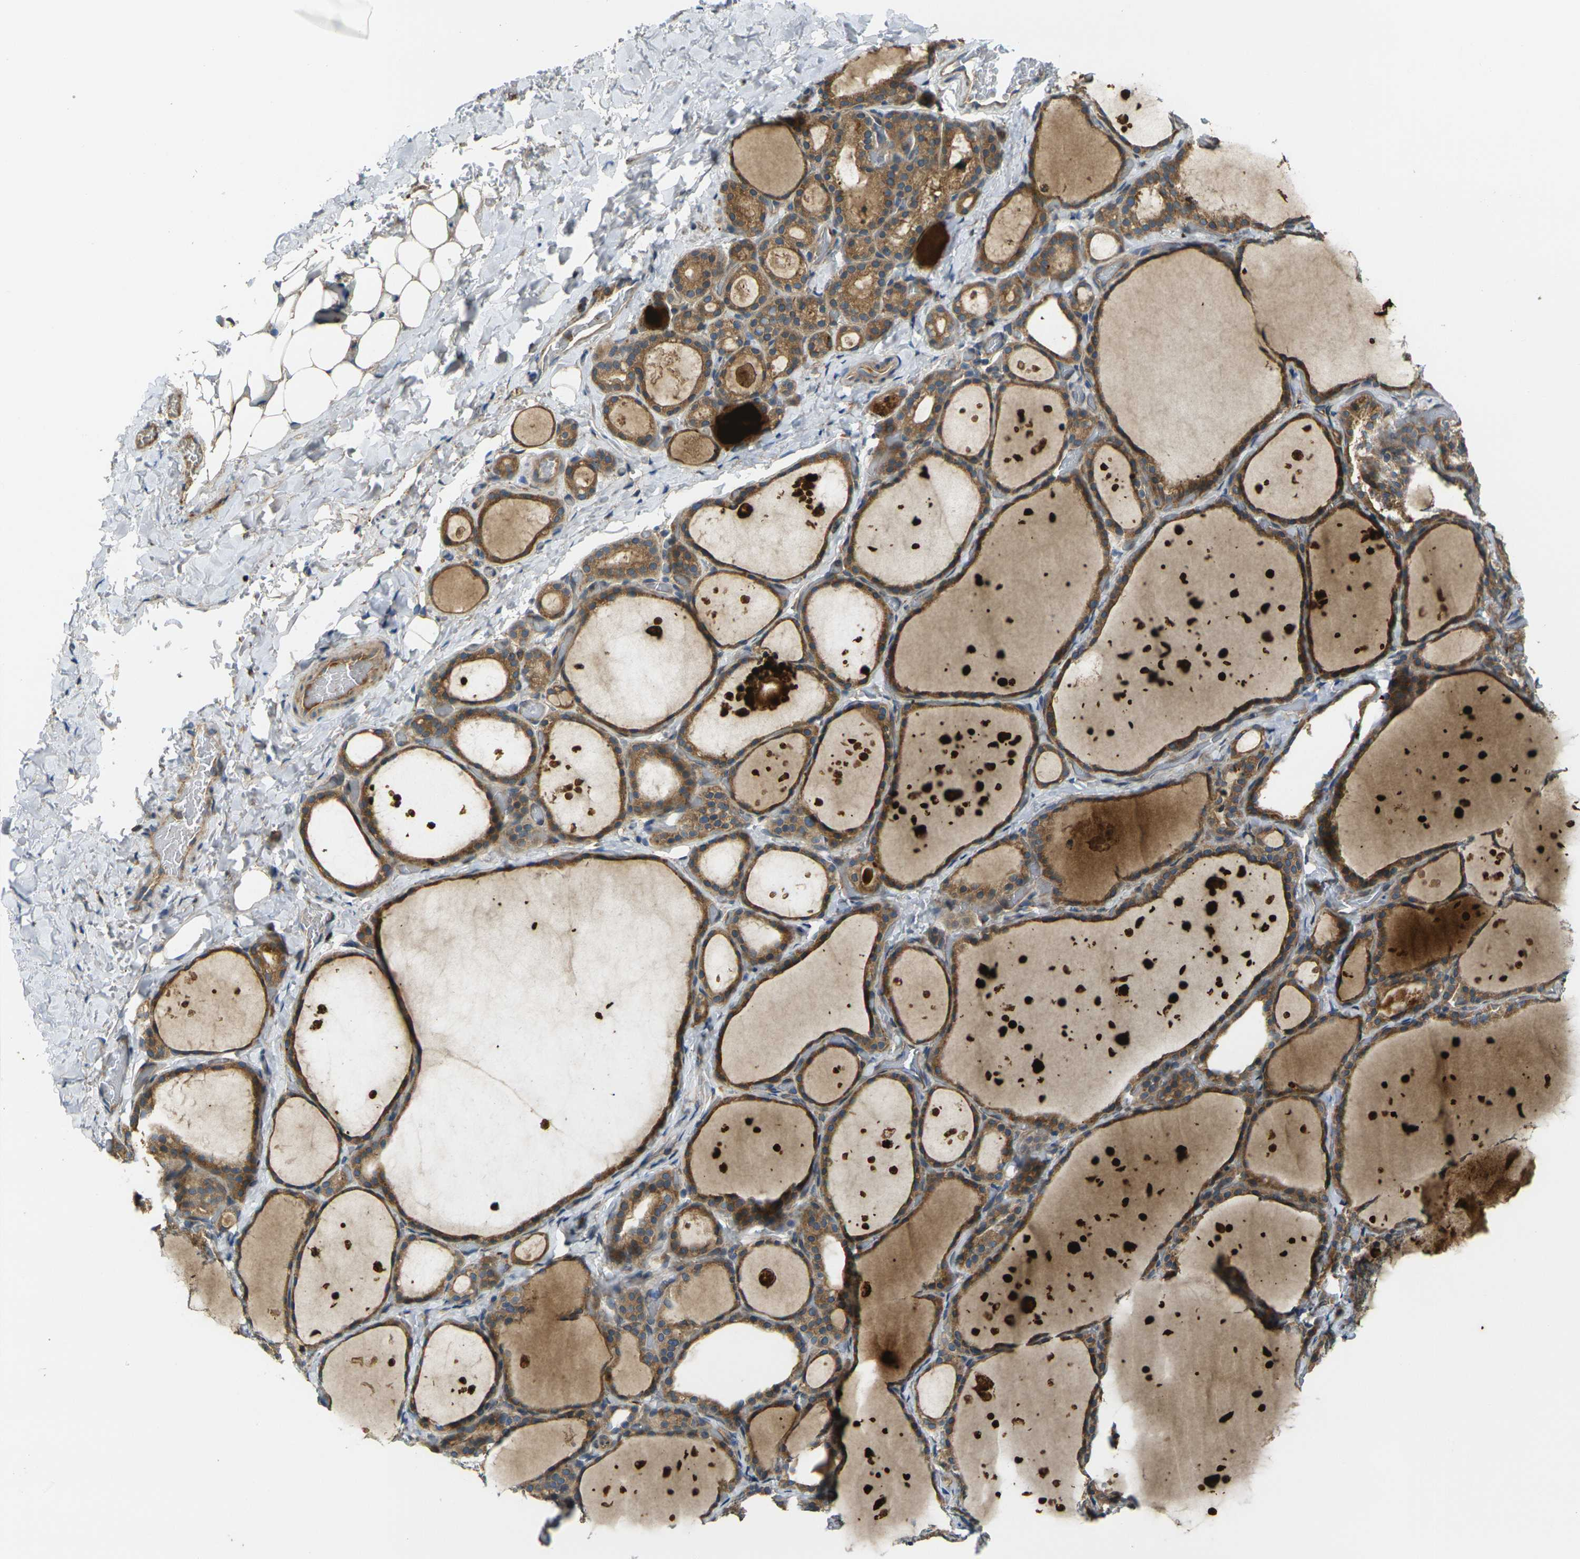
{"staining": {"intensity": "moderate", "quantity": ">75%", "location": "cytoplasmic/membranous"}, "tissue": "thyroid gland", "cell_type": "Glandular cells", "image_type": "normal", "snomed": [{"axis": "morphology", "description": "Normal tissue, NOS"}, {"axis": "topography", "description": "Thyroid gland"}], "caption": "Immunohistochemistry photomicrograph of unremarkable thyroid gland: thyroid gland stained using immunohistochemistry (IHC) displays medium levels of moderate protein expression localized specifically in the cytoplasmic/membranous of glandular cells, appearing as a cytoplasmic/membranous brown color.", "gene": "FZD1", "patient": {"sex": "female", "age": 44}}